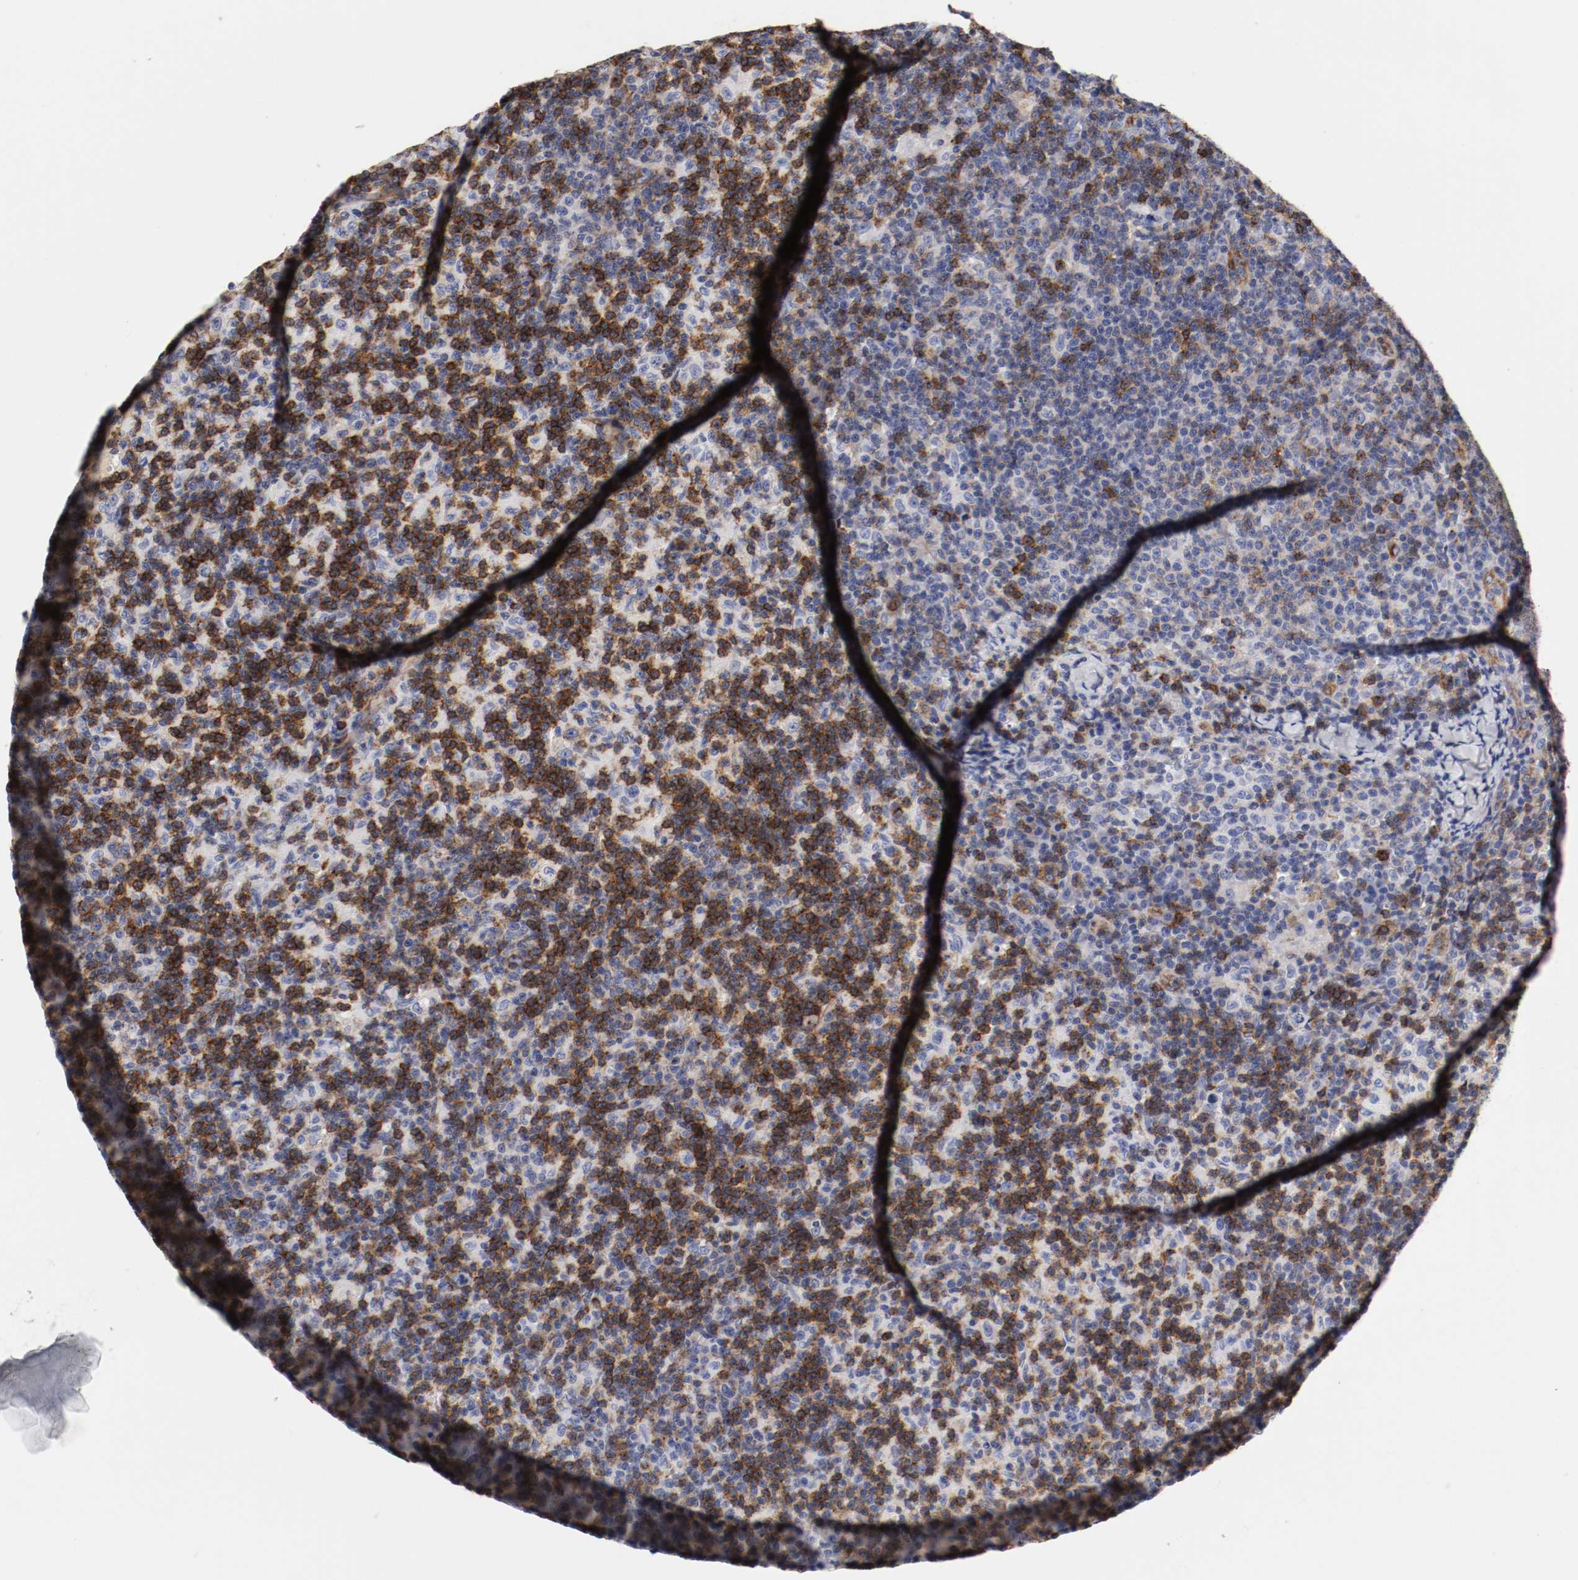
{"staining": {"intensity": "strong", "quantity": "<25%", "location": "cytoplasmic/membranous"}, "tissue": "lymph node", "cell_type": "Germinal center cells", "image_type": "normal", "snomed": [{"axis": "morphology", "description": "Normal tissue, NOS"}, {"axis": "morphology", "description": "Inflammation, NOS"}, {"axis": "topography", "description": "Lymph node"}], "caption": "Protein expression analysis of normal human lymph node reveals strong cytoplasmic/membranous staining in about <25% of germinal center cells.", "gene": "IFITM1", "patient": {"sex": "male", "age": 55}}